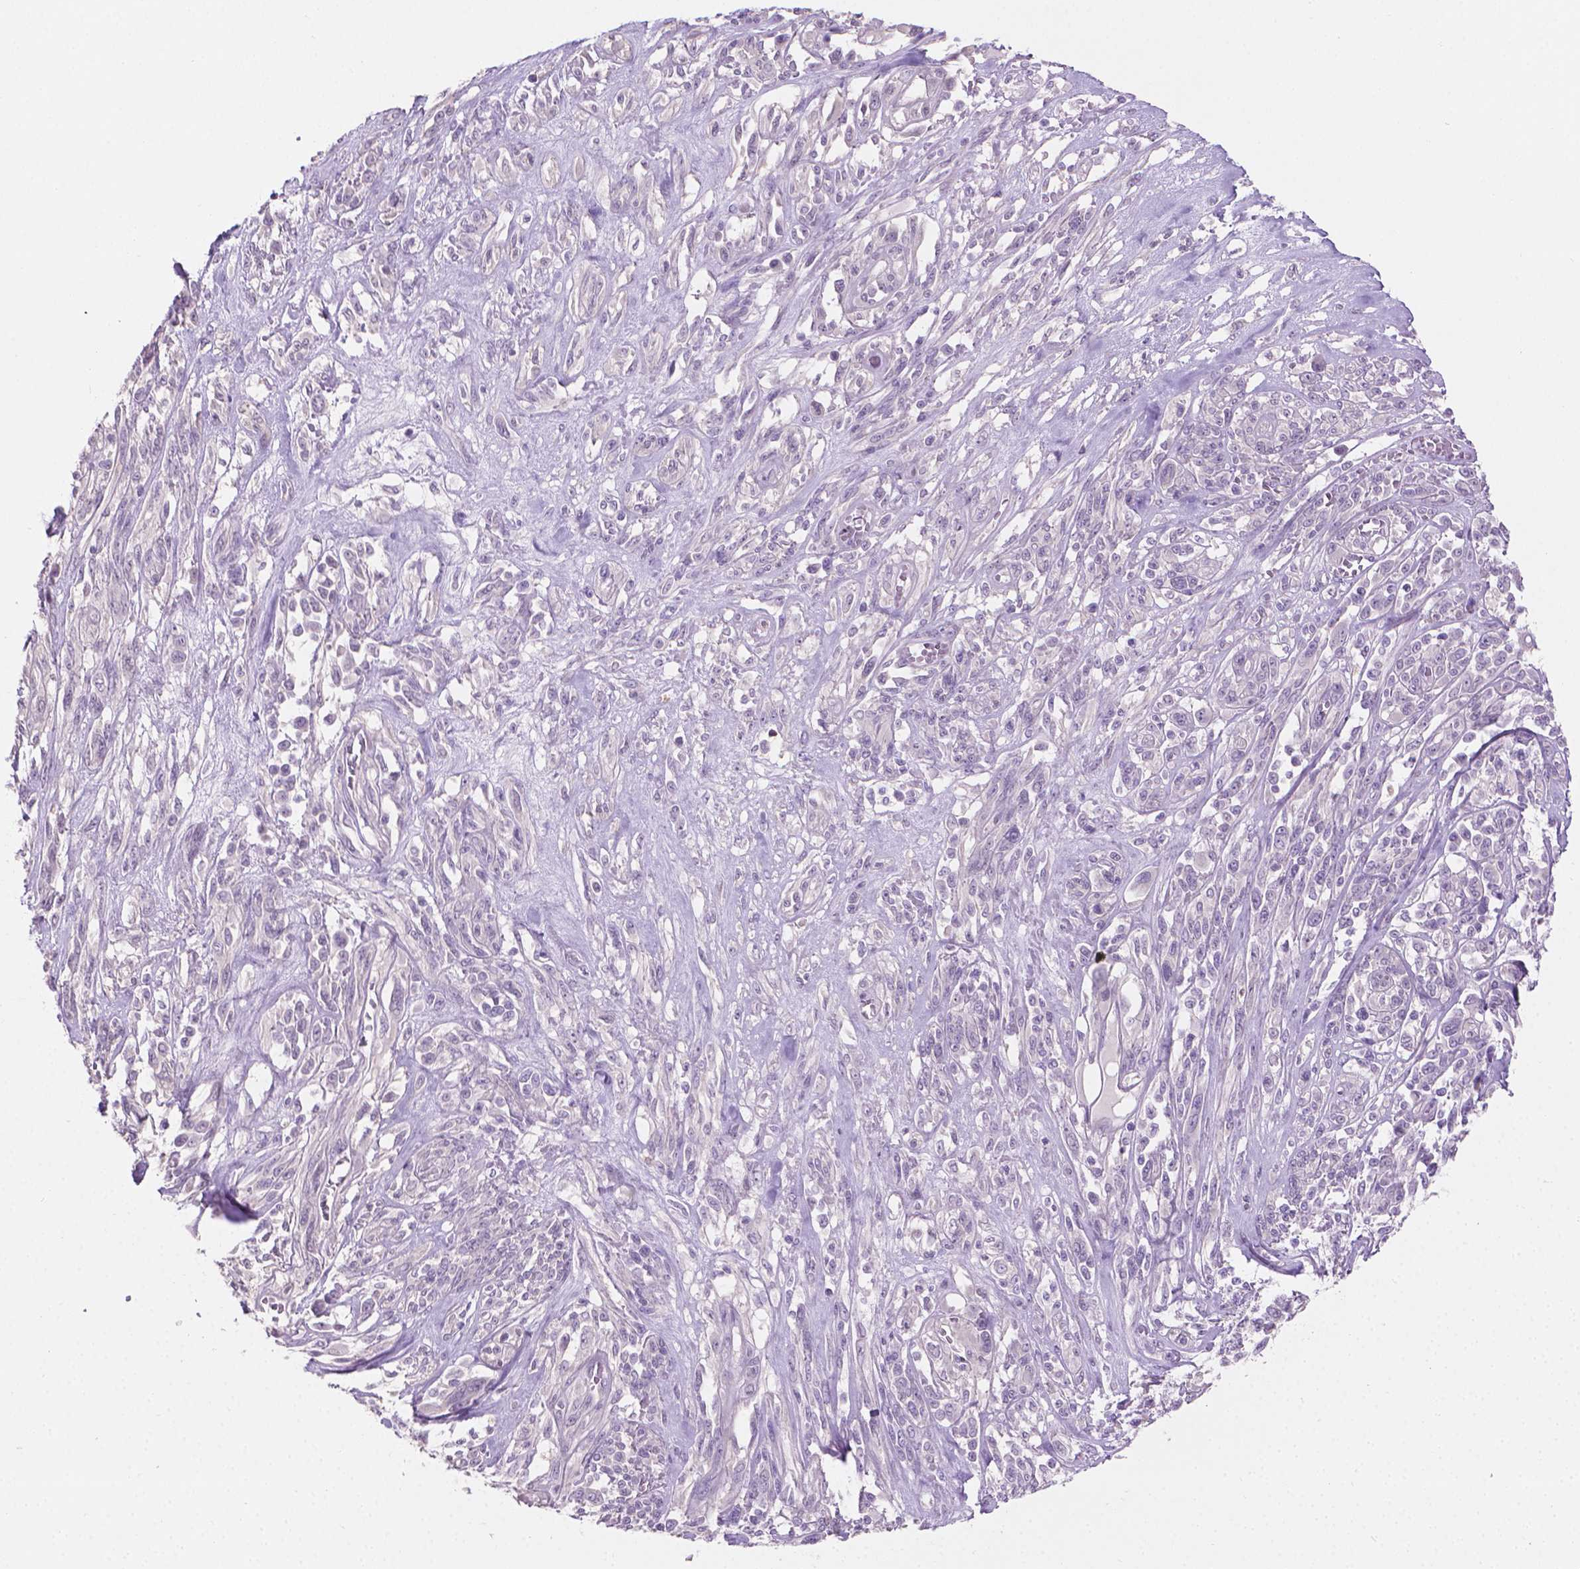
{"staining": {"intensity": "negative", "quantity": "none", "location": "none"}, "tissue": "melanoma", "cell_type": "Tumor cells", "image_type": "cancer", "snomed": [{"axis": "morphology", "description": "Malignant melanoma, NOS"}, {"axis": "topography", "description": "Skin"}], "caption": "DAB (3,3'-diaminobenzidine) immunohistochemical staining of malignant melanoma reveals no significant staining in tumor cells. (DAB IHC visualized using brightfield microscopy, high magnification).", "gene": "GSDMA", "patient": {"sex": "female", "age": 91}}